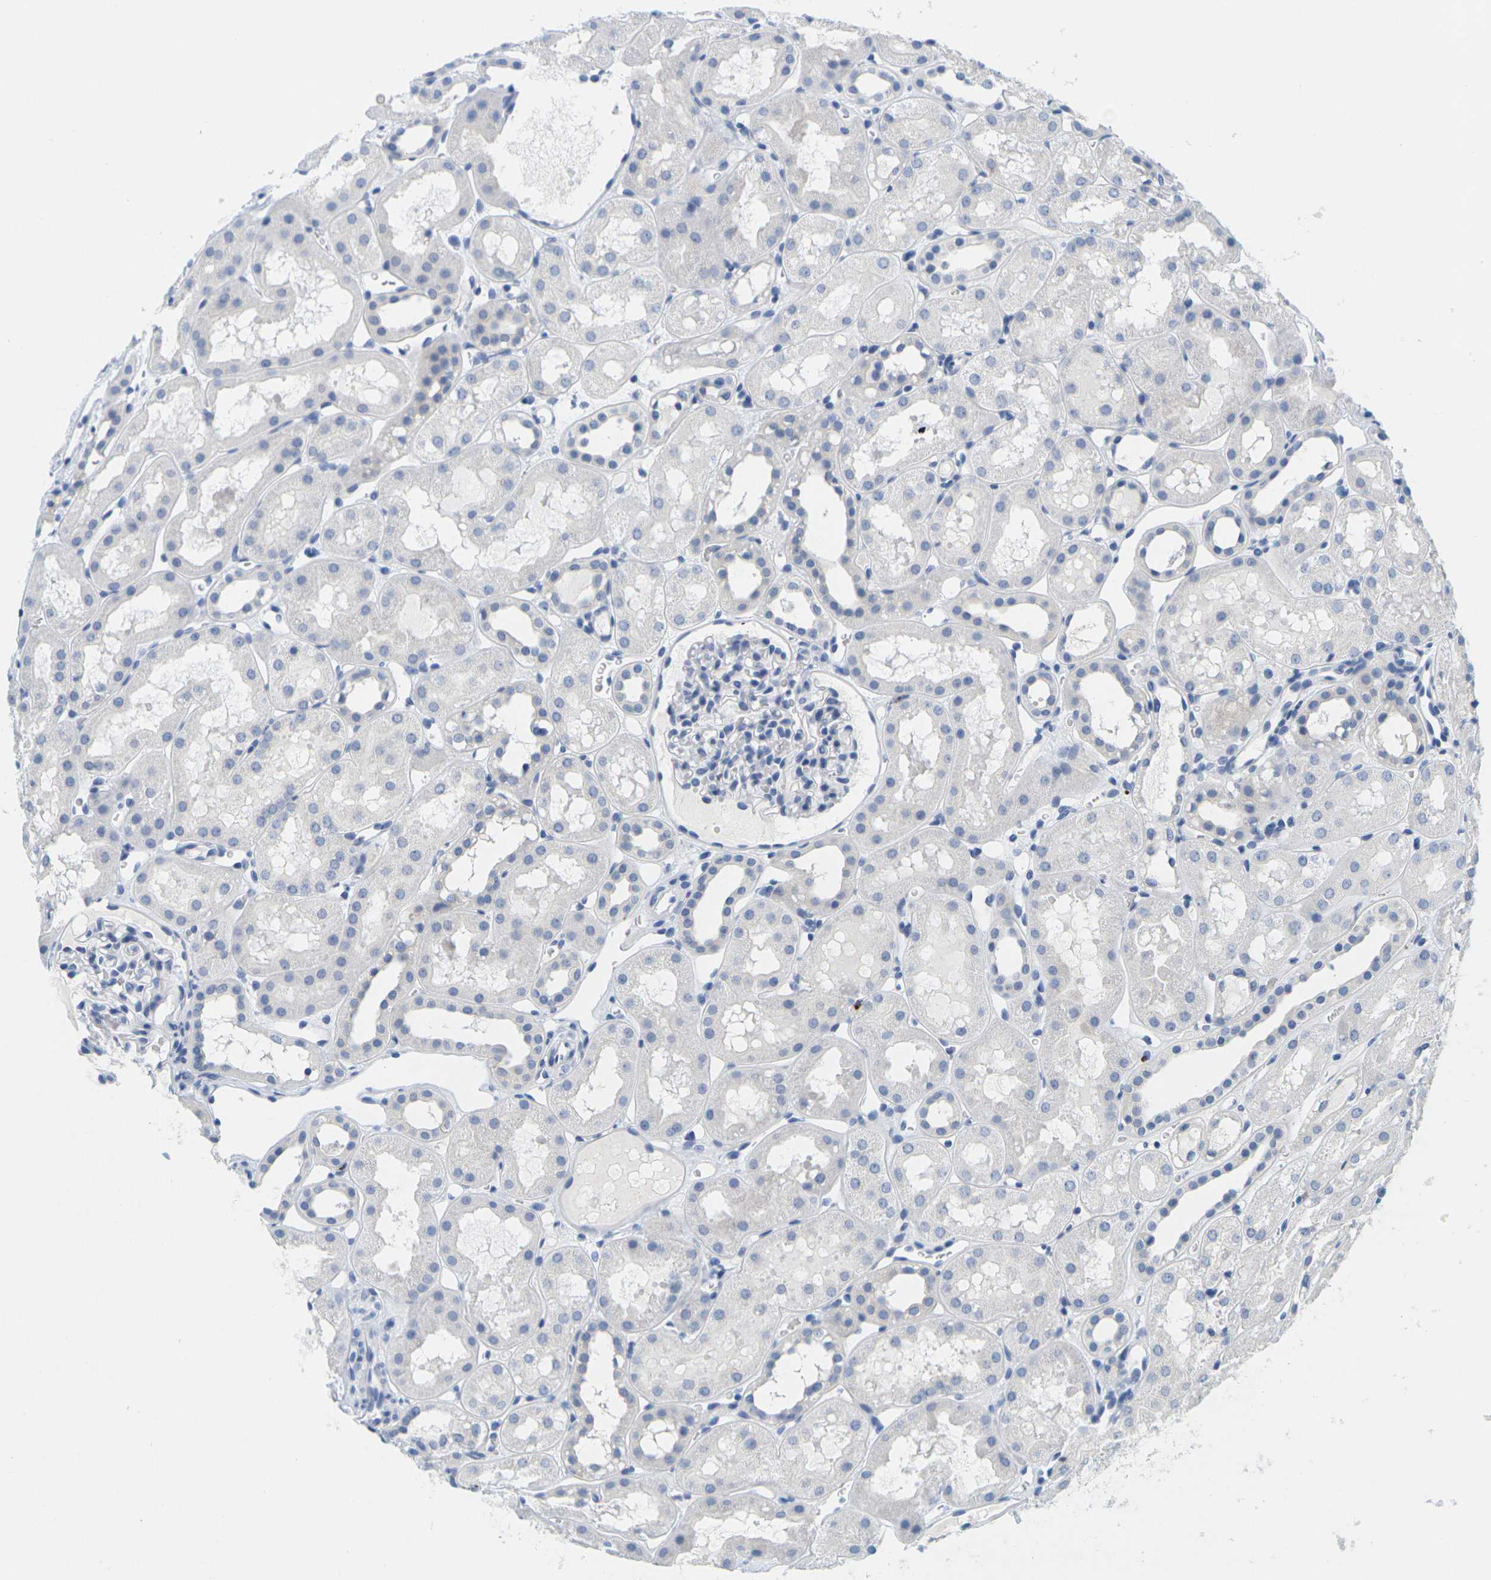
{"staining": {"intensity": "negative", "quantity": "none", "location": "none"}, "tissue": "kidney", "cell_type": "Cells in glomeruli", "image_type": "normal", "snomed": [{"axis": "morphology", "description": "Normal tissue, NOS"}, {"axis": "topography", "description": "Kidney"}, {"axis": "topography", "description": "Urinary bladder"}], "caption": "Cells in glomeruli show no significant protein positivity in unremarkable kidney. (Brightfield microscopy of DAB IHC at high magnification).", "gene": "HLA", "patient": {"sex": "male", "age": 16}}